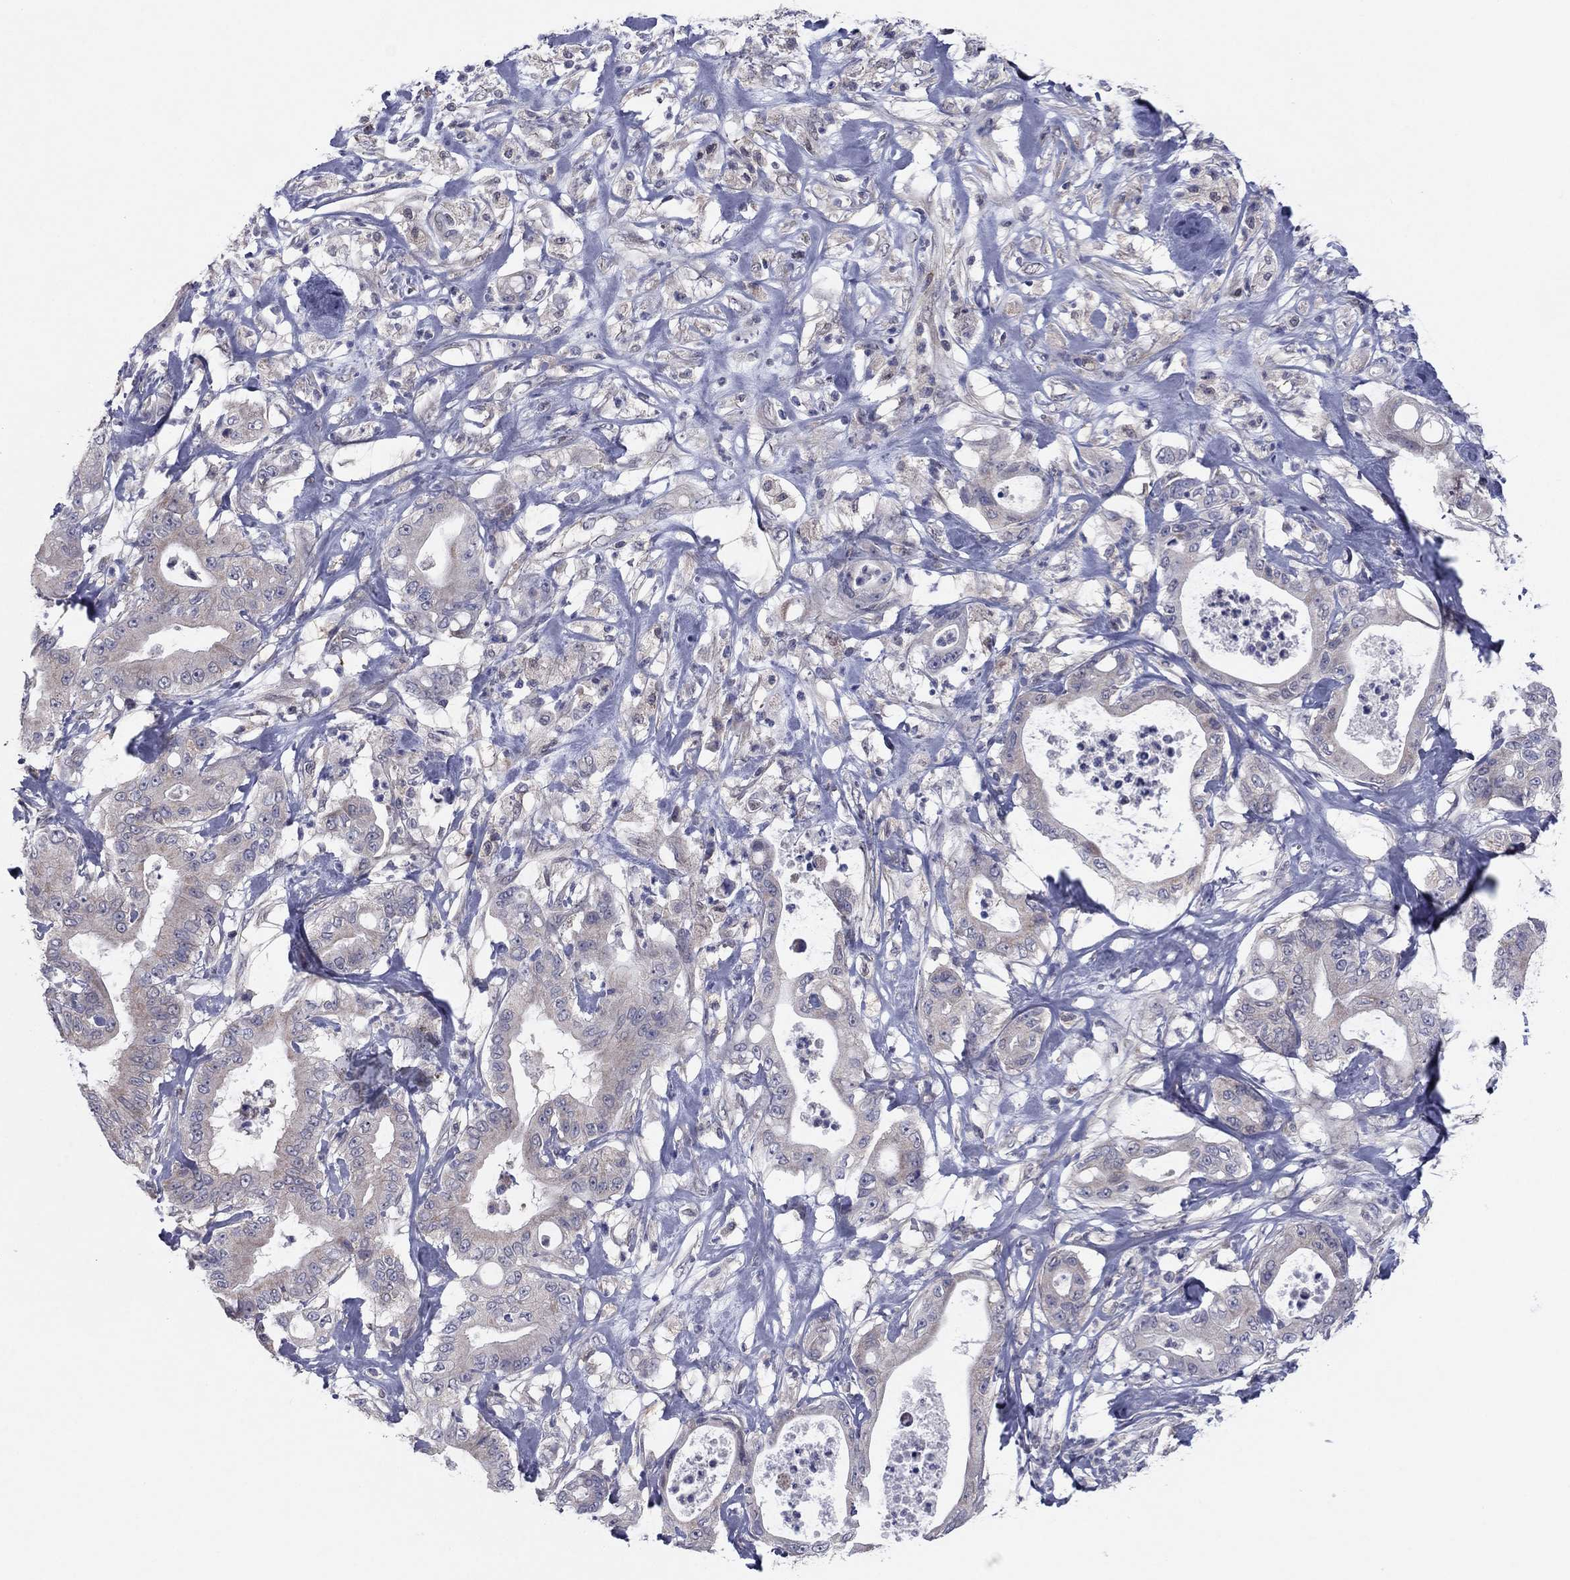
{"staining": {"intensity": "negative", "quantity": "none", "location": "none"}, "tissue": "pancreatic cancer", "cell_type": "Tumor cells", "image_type": "cancer", "snomed": [{"axis": "morphology", "description": "Adenocarcinoma, NOS"}, {"axis": "topography", "description": "Pancreas"}], "caption": "Pancreatic cancer was stained to show a protein in brown. There is no significant positivity in tumor cells.", "gene": "GRHPR", "patient": {"sex": "male", "age": 71}}